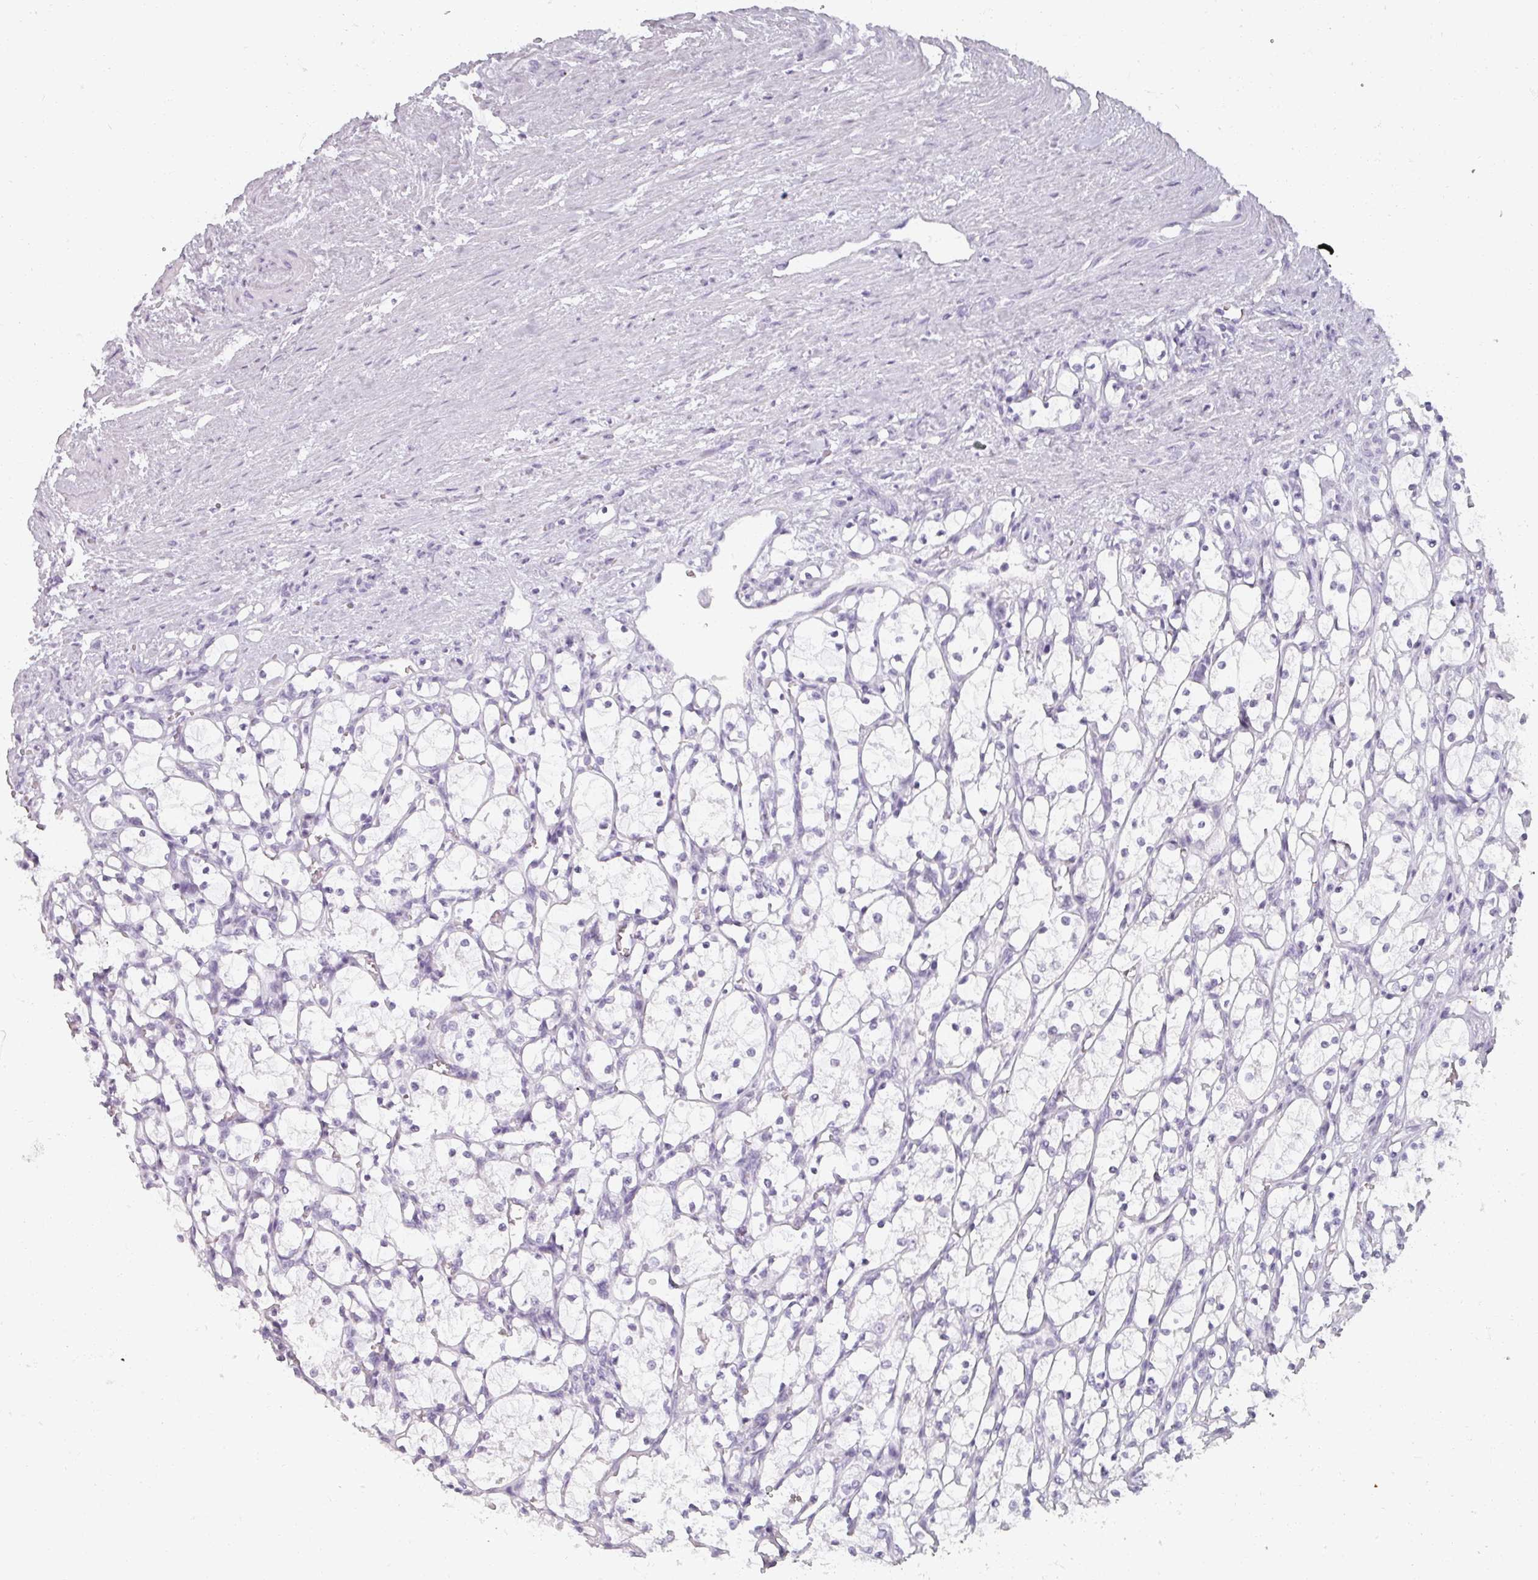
{"staining": {"intensity": "negative", "quantity": "none", "location": "none"}, "tissue": "renal cancer", "cell_type": "Tumor cells", "image_type": "cancer", "snomed": [{"axis": "morphology", "description": "Adenocarcinoma, NOS"}, {"axis": "topography", "description": "Kidney"}], "caption": "Immunohistochemical staining of adenocarcinoma (renal) shows no significant staining in tumor cells. (DAB (3,3'-diaminobenzidine) IHC, high magnification).", "gene": "REG3G", "patient": {"sex": "female", "age": 69}}